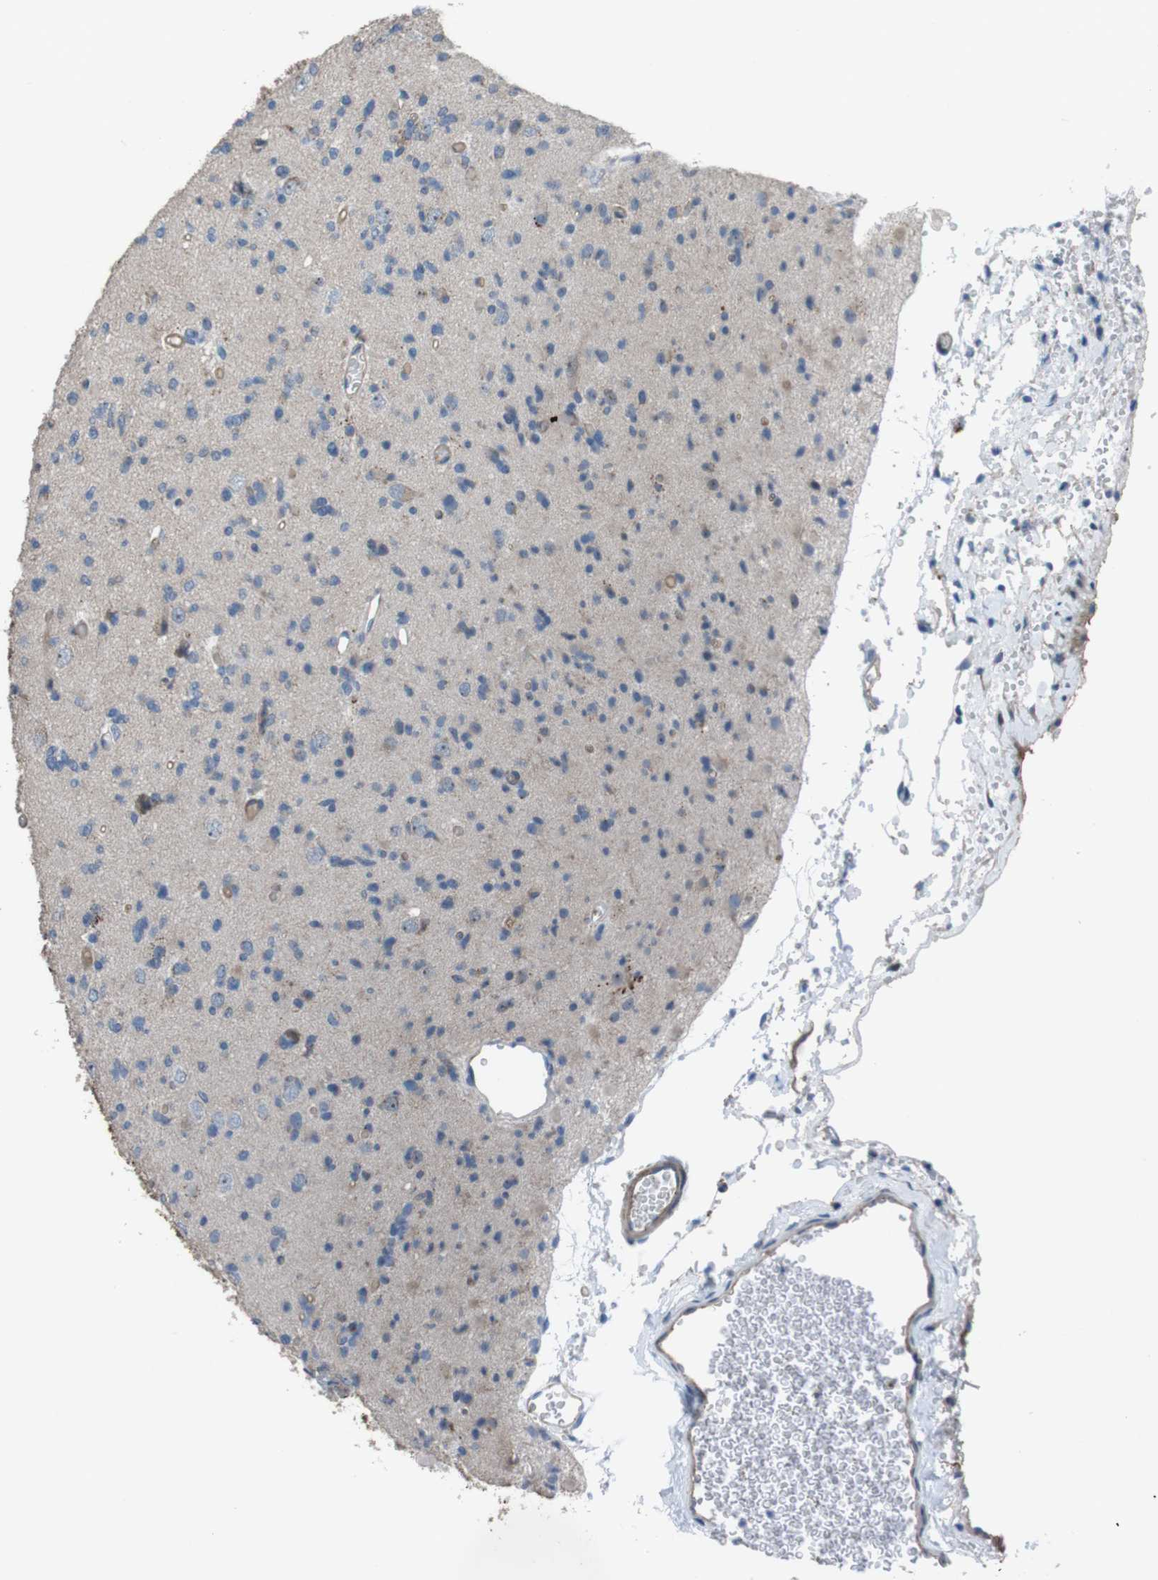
{"staining": {"intensity": "weak", "quantity": "<25%", "location": "cytoplasmic/membranous"}, "tissue": "glioma", "cell_type": "Tumor cells", "image_type": "cancer", "snomed": [{"axis": "morphology", "description": "Glioma, malignant, Low grade"}, {"axis": "topography", "description": "Brain"}], "caption": "Human glioma stained for a protein using immunohistochemistry (IHC) displays no expression in tumor cells.", "gene": "FAM174B", "patient": {"sex": "female", "age": 22}}